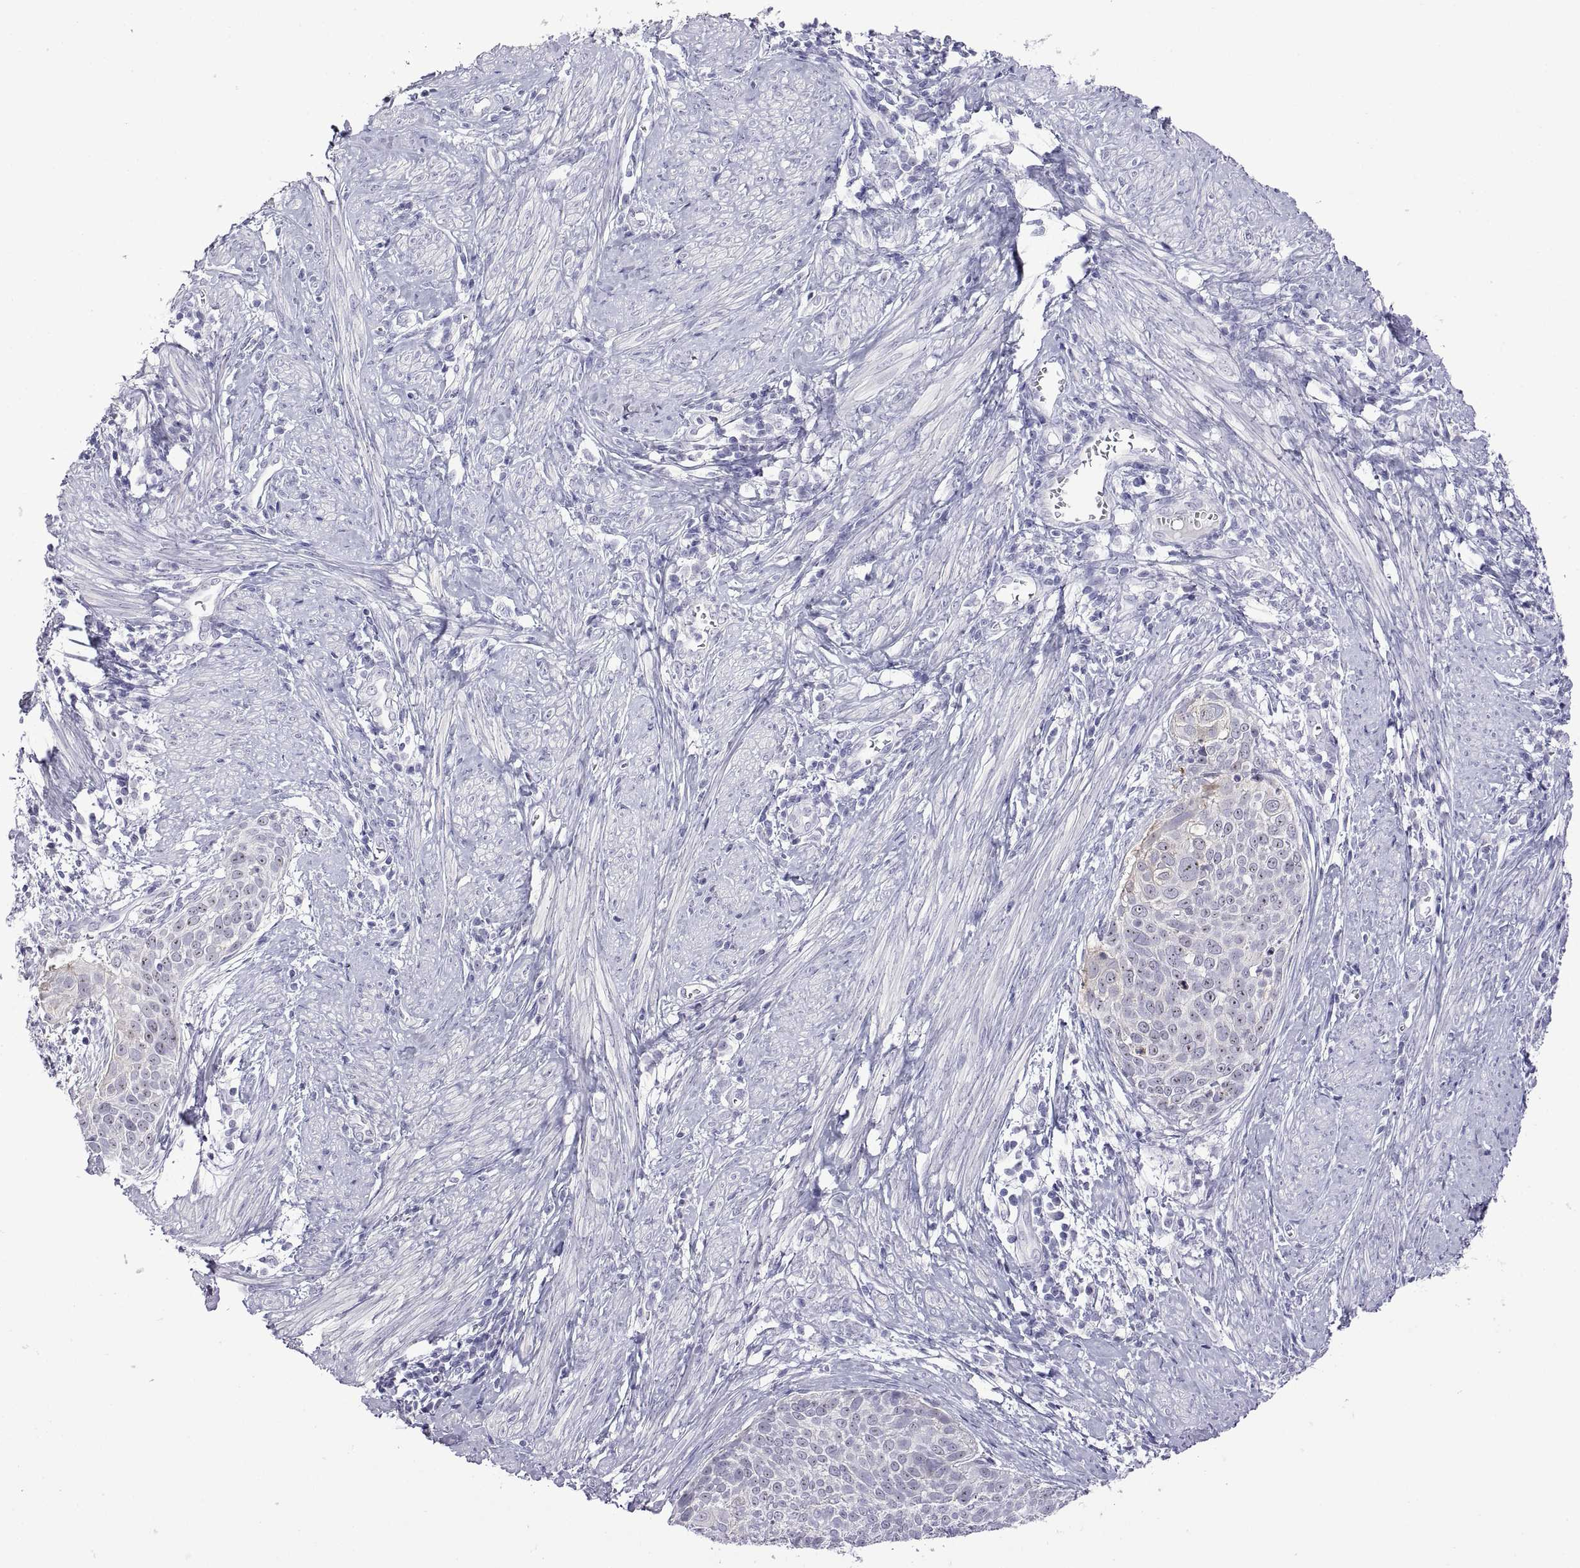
{"staining": {"intensity": "negative", "quantity": "none", "location": "none"}, "tissue": "cervical cancer", "cell_type": "Tumor cells", "image_type": "cancer", "snomed": [{"axis": "morphology", "description": "Squamous cell carcinoma, NOS"}, {"axis": "topography", "description": "Cervix"}], "caption": "Immunohistochemistry image of cervical cancer (squamous cell carcinoma) stained for a protein (brown), which exhibits no positivity in tumor cells.", "gene": "VSX2", "patient": {"sex": "female", "age": 39}}